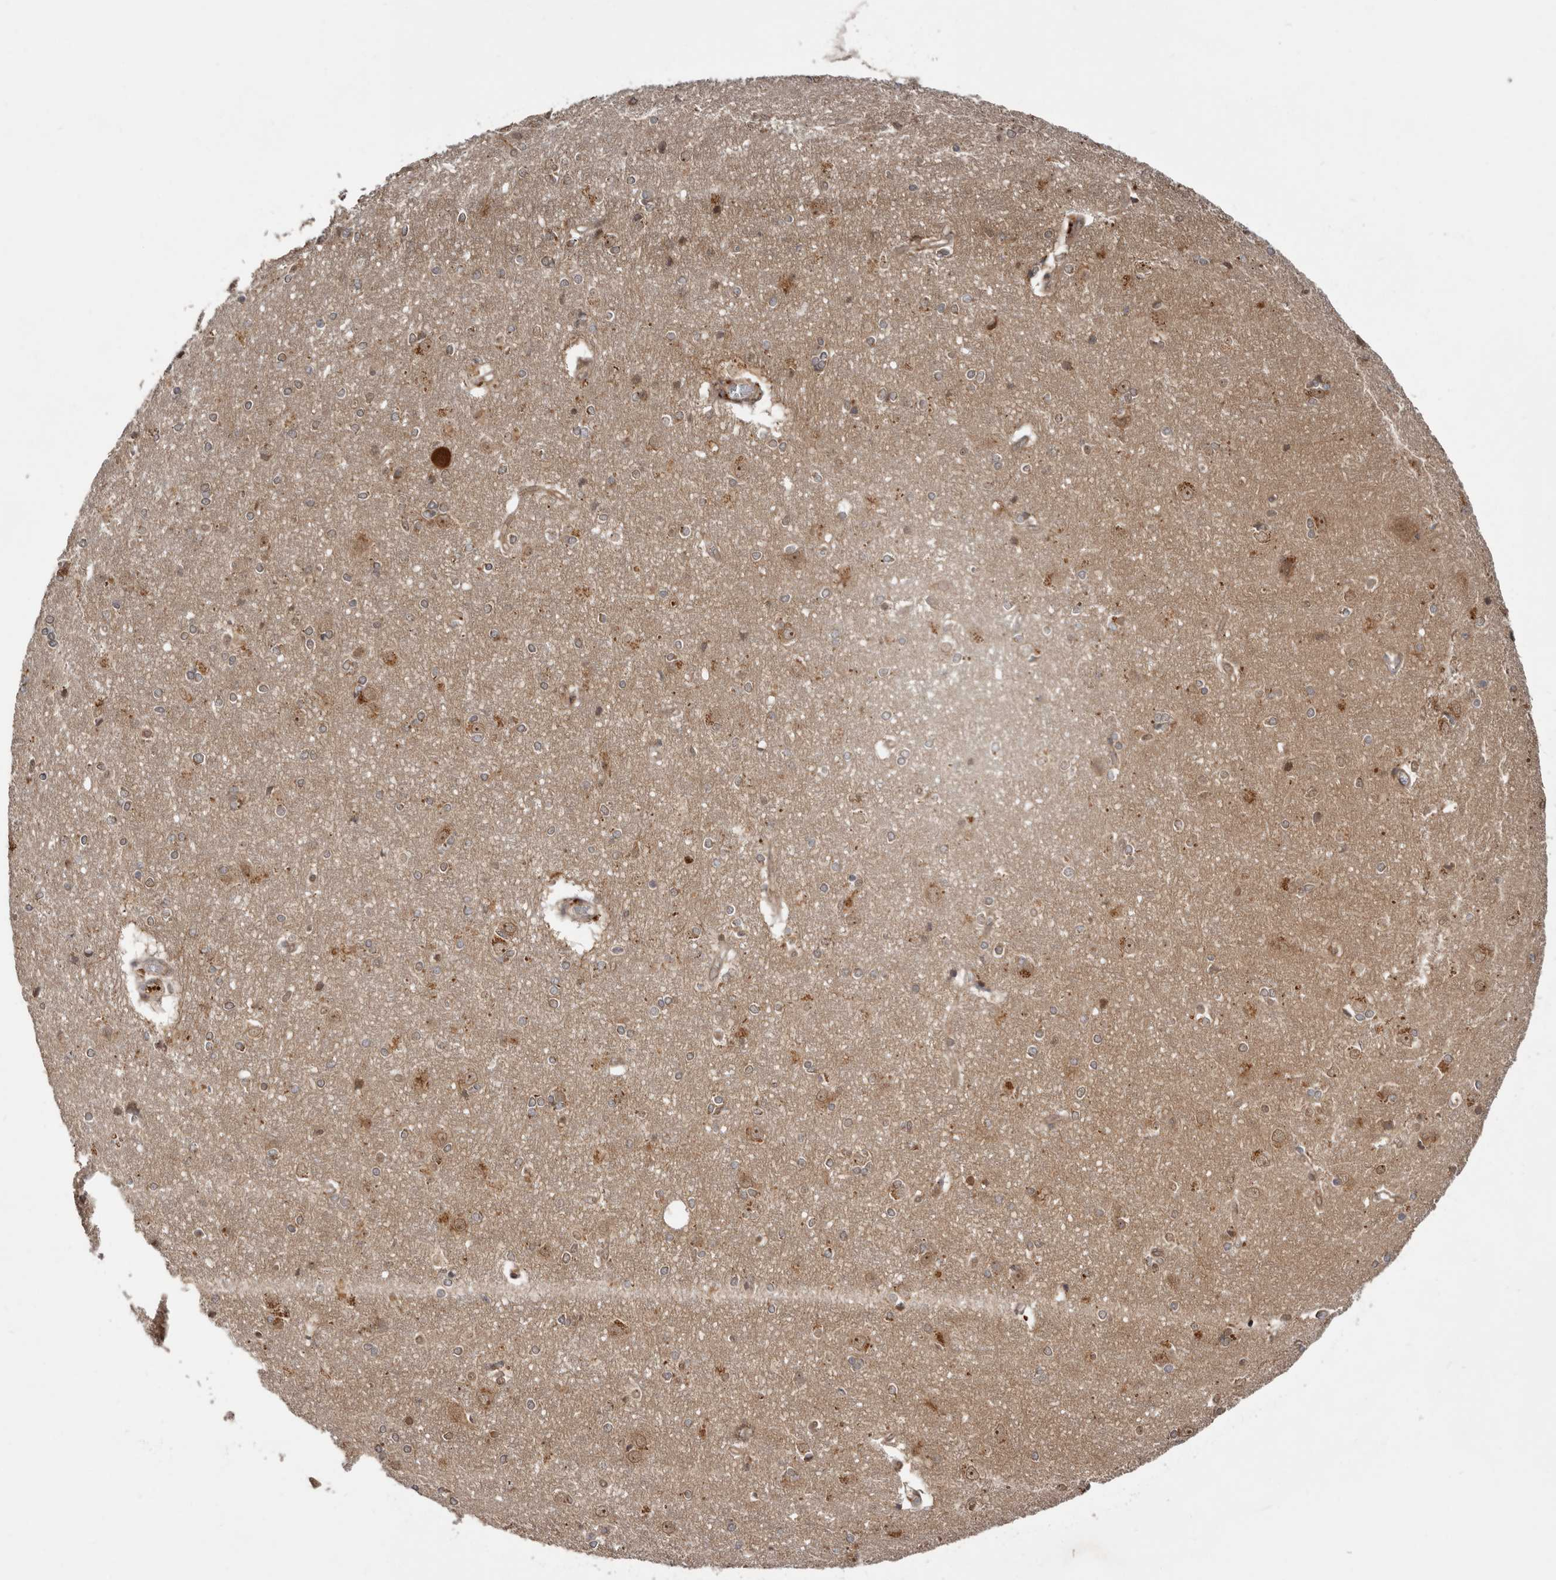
{"staining": {"intensity": "moderate", "quantity": ">75%", "location": "cytoplasmic/membranous"}, "tissue": "cerebral cortex", "cell_type": "Endothelial cells", "image_type": "normal", "snomed": [{"axis": "morphology", "description": "Normal tissue, NOS"}, {"axis": "topography", "description": "Cerebral cortex"}], "caption": "Immunohistochemical staining of benign cerebral cortex shows >75% levels of moderate cytoplasmic/membranous protein positivity in about >75% of endothelial cells.", "gene": "BAD", "patient": {"sex": "male", "age": 54}}